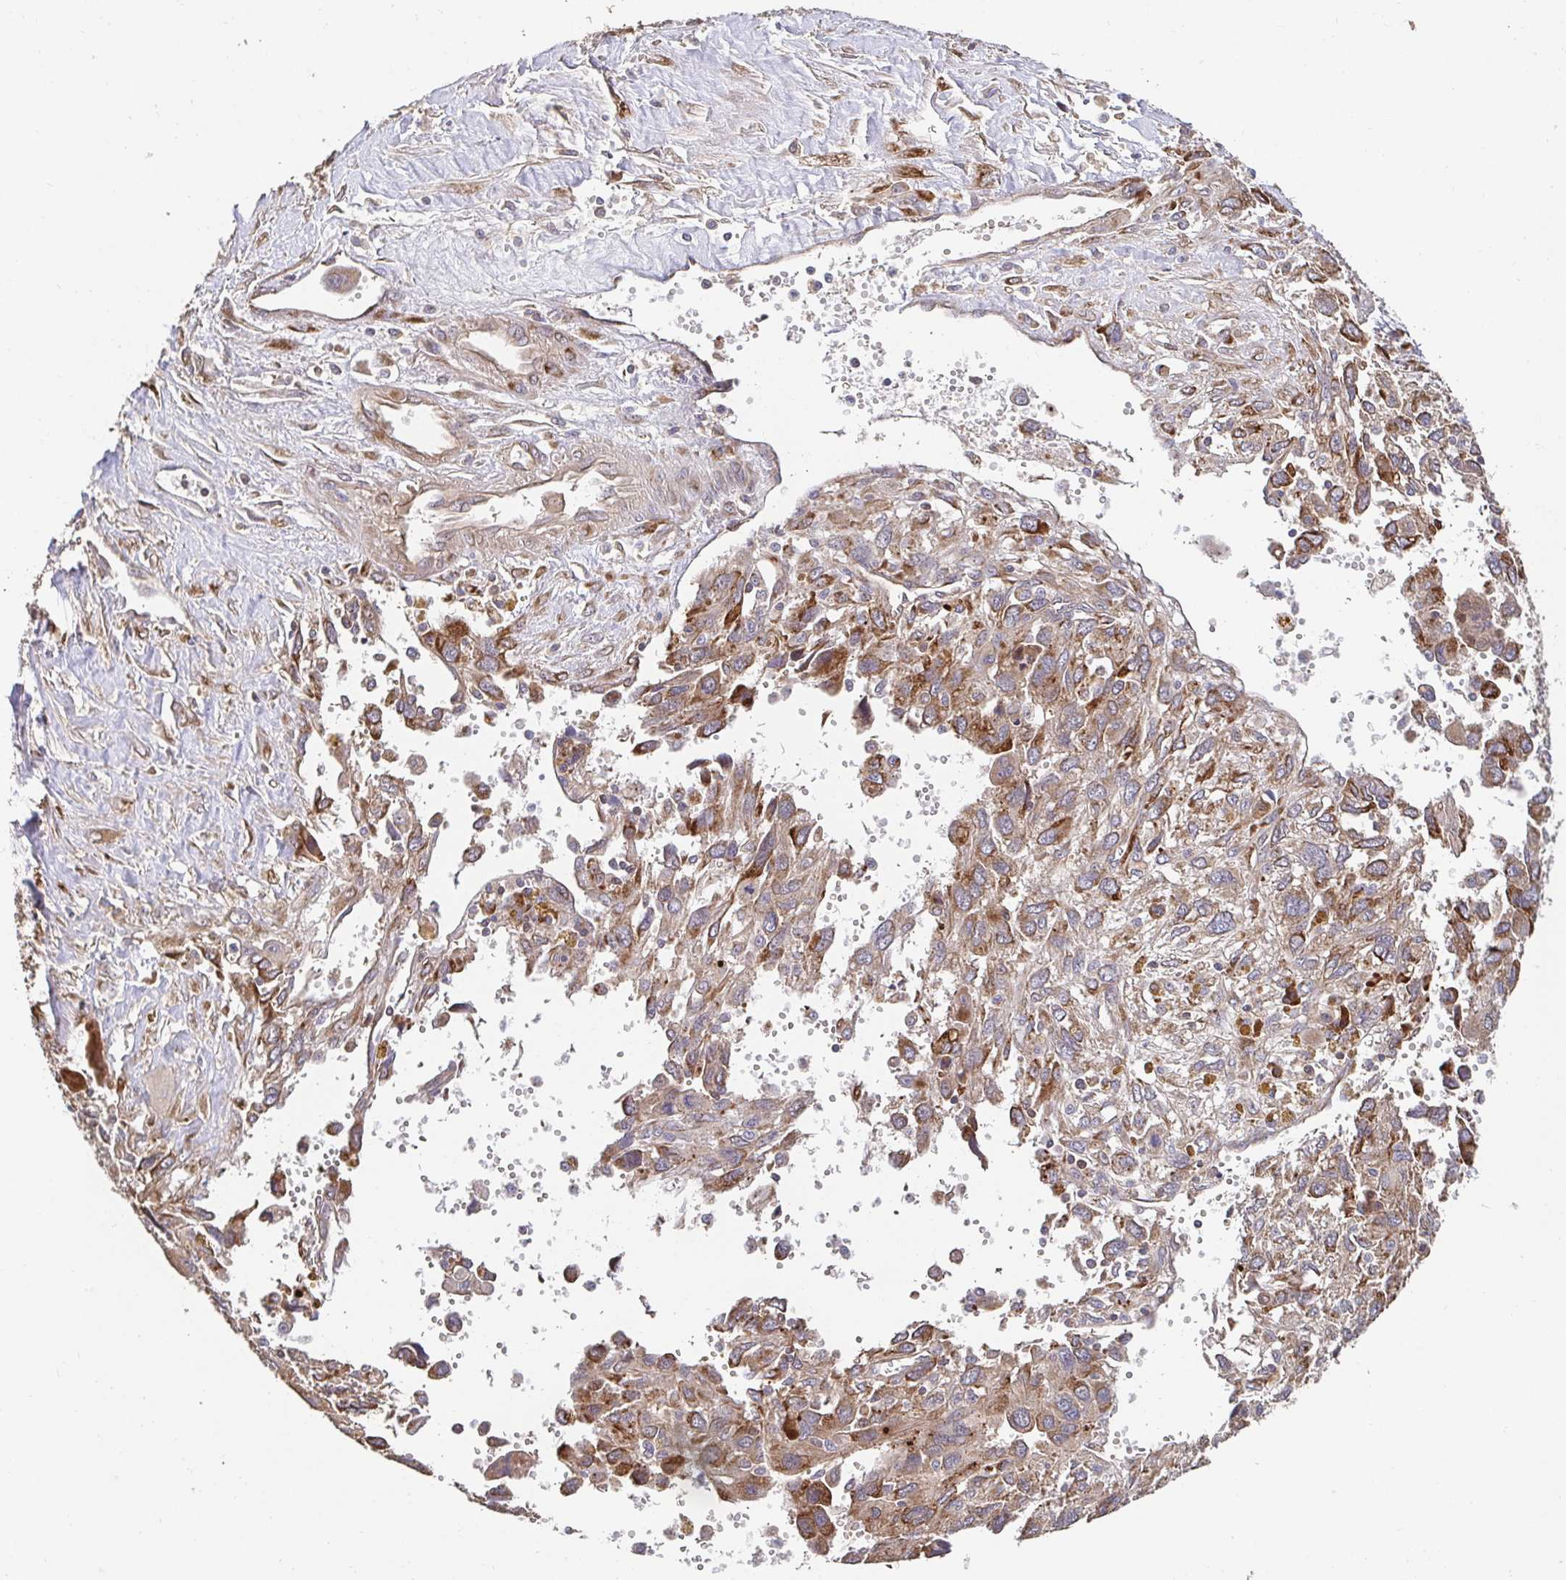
{"staining": {"intensity": "moderate", "quantity": ">75%", "location": "cytoplasmic/membranous"}, "tissue": "pancreatic cancer", "cell_type": "Tumor cells", "image_type": "cancer", "snomed": [{"axis": "morphology", "description": "Adenocarcinoma, NOS"}, {"axis": "topography", "description": "Pancreas"}], "caption": "Pancreatic cancer (adenocarcinoma) tissue exhibits moderate cytoplasmic/membranous expression in about >75% of tumor cells, visualized by immunohistochemistry.", "gene": "APBB1", "patient": {"sex": "female", "age": 47}}